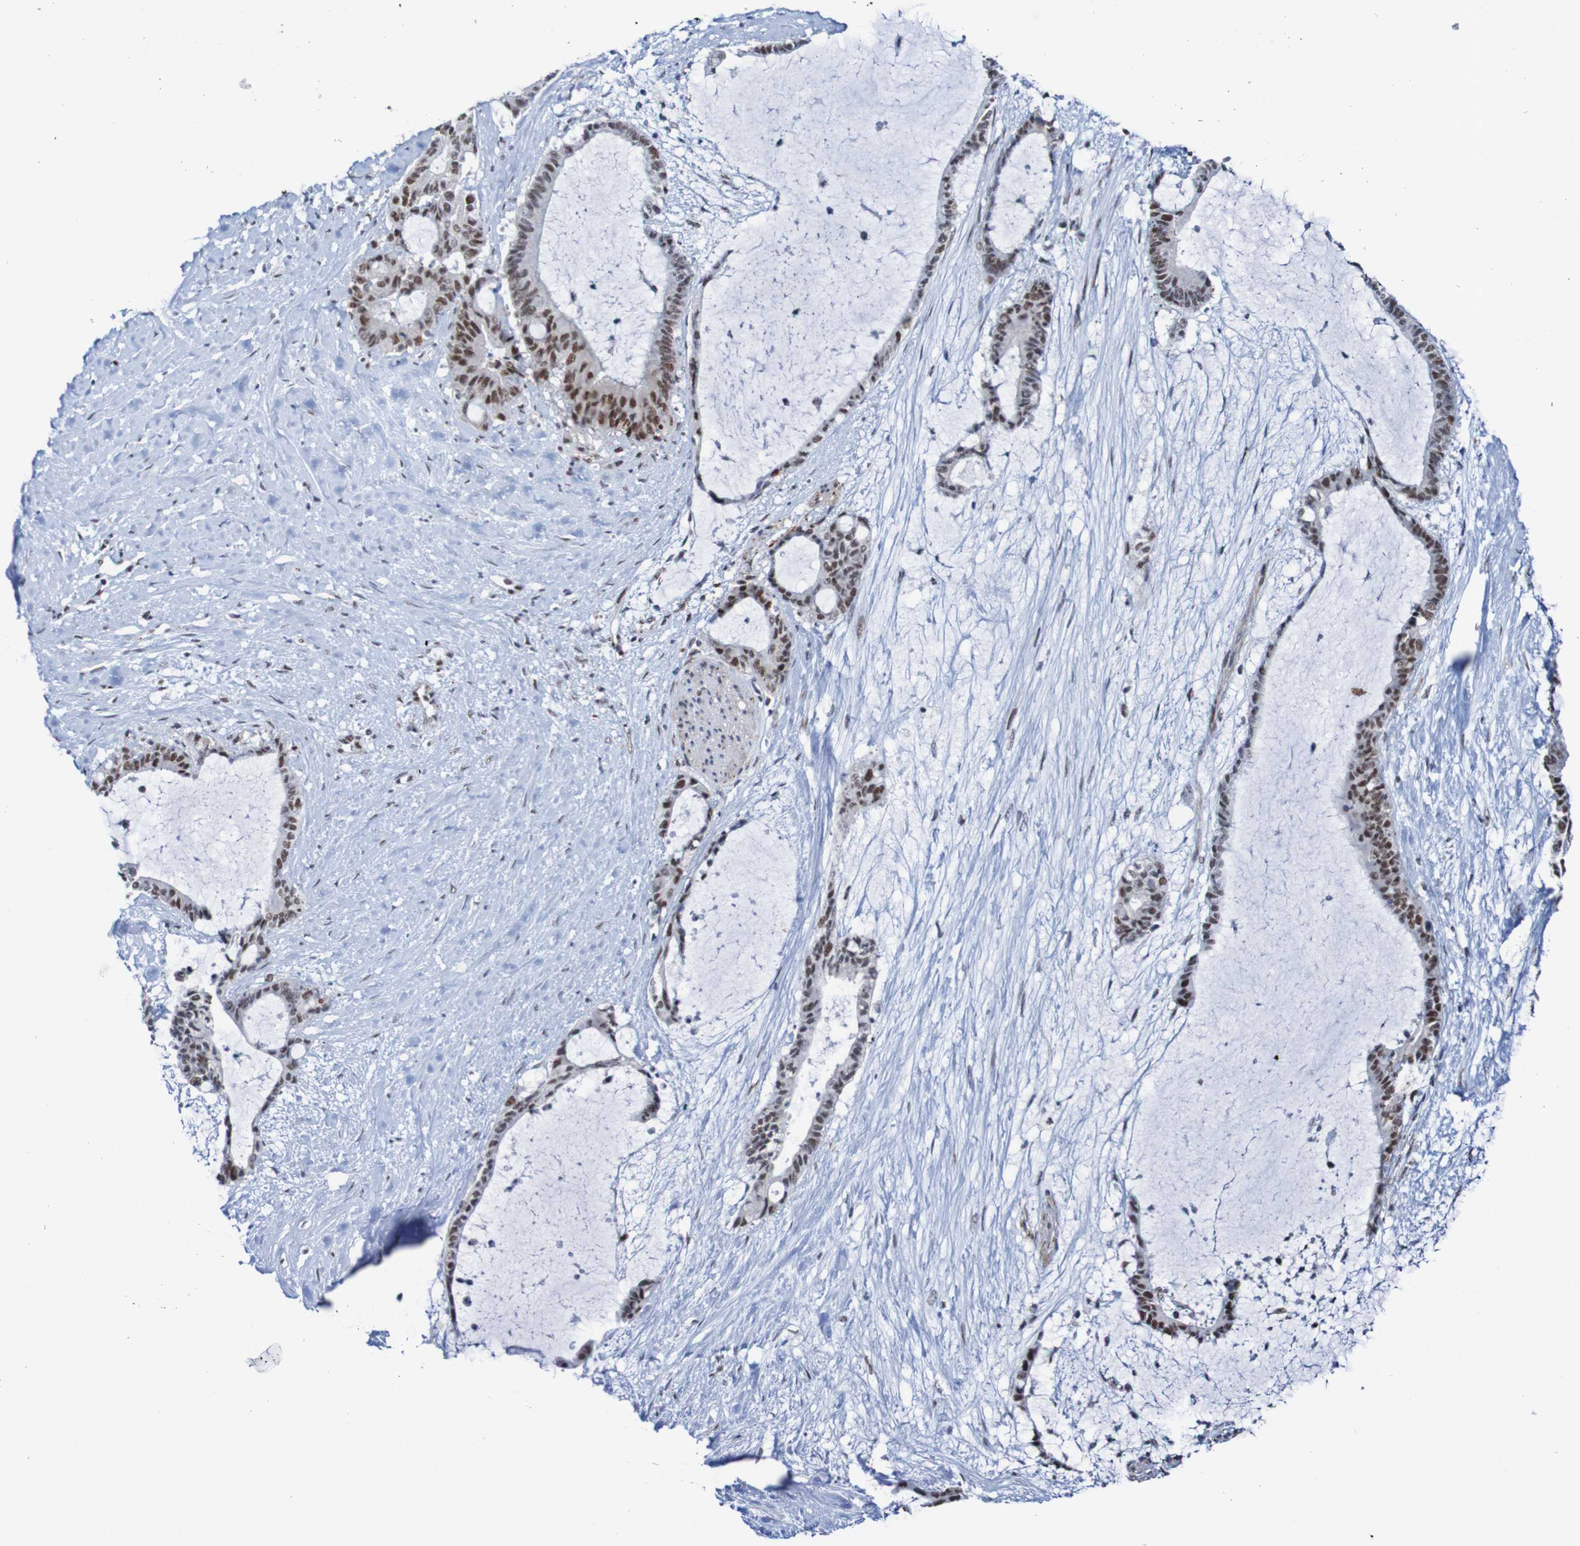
{"staining": {"intensity": "strong", "quantity": ">75%", "location": "nuclear"}, "tissue": "liver cancer", "cell_type": "Tumor cells", "image_type": "cancer", "snomed": [{"axis": "morphology", "description": "Cholangiocarcinoma"}, {"axis": "topography", "description": "Liver"}], "caption": "Brown immunohistochemical staining in liver cancer demonstrates strong nuclear expression in approximately >75% of tumor cells.", "gene": "CDC5L", "patient": {"sex": "female", "age": 73}}